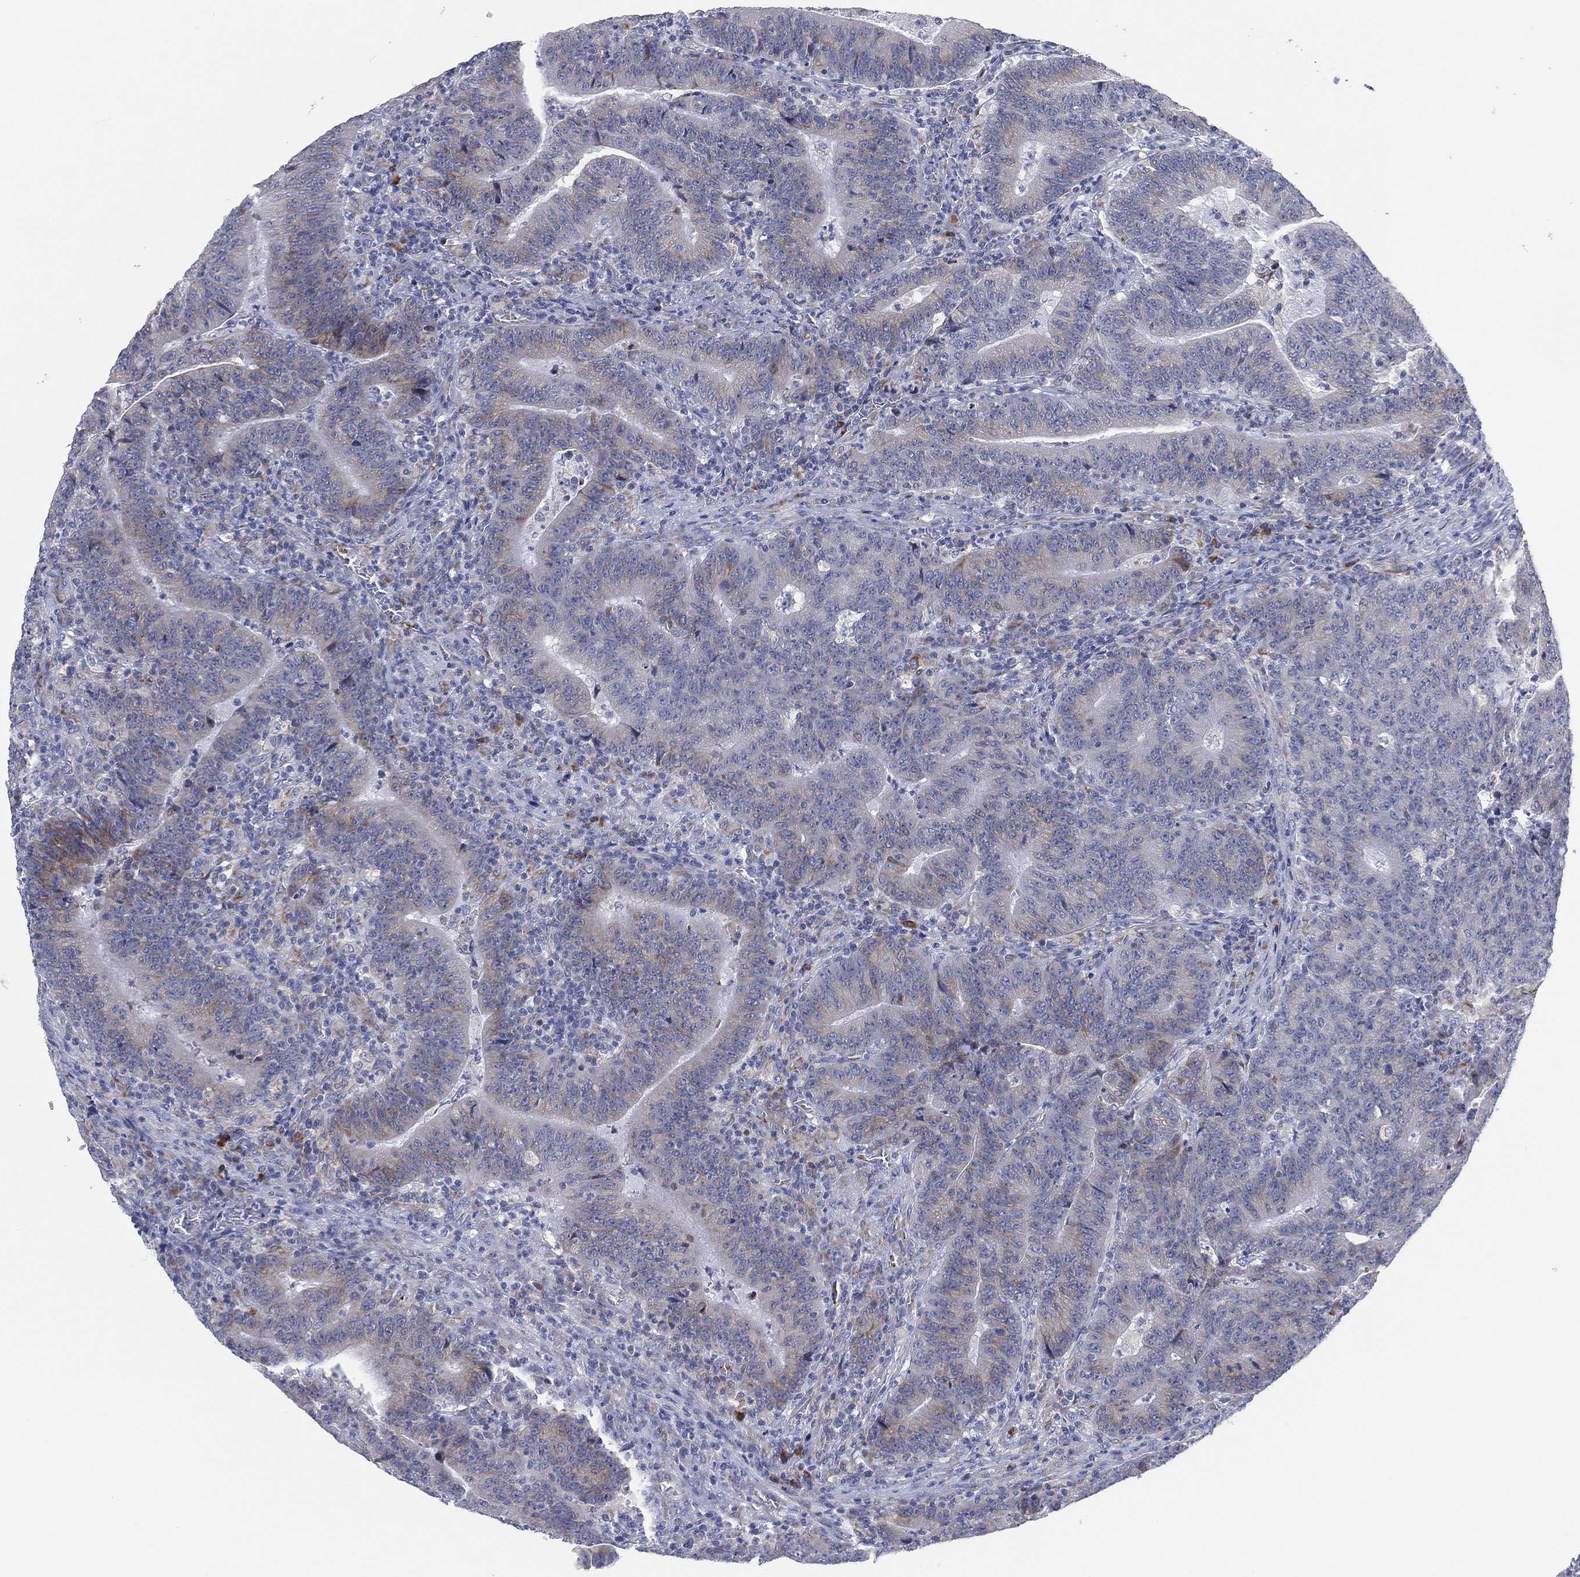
{"staining": {"intensity": "negative", "quantity": "none", "location": "none"}, "tissue": "colorectal cancer", "cell_type": "Tumor cells", "image_type": "cancer", "snomed": [{"axis": "morphology", "description": "Adenocarcinoma, NOS"}, {"axis": "topography", "description": "Colon"}], "caption": "Tumor cells are negative for brown protein staining in adenocarcinoma (colorectal).", "gene": "TMEM40", "patient": {"sex": "female", "age": 75}}